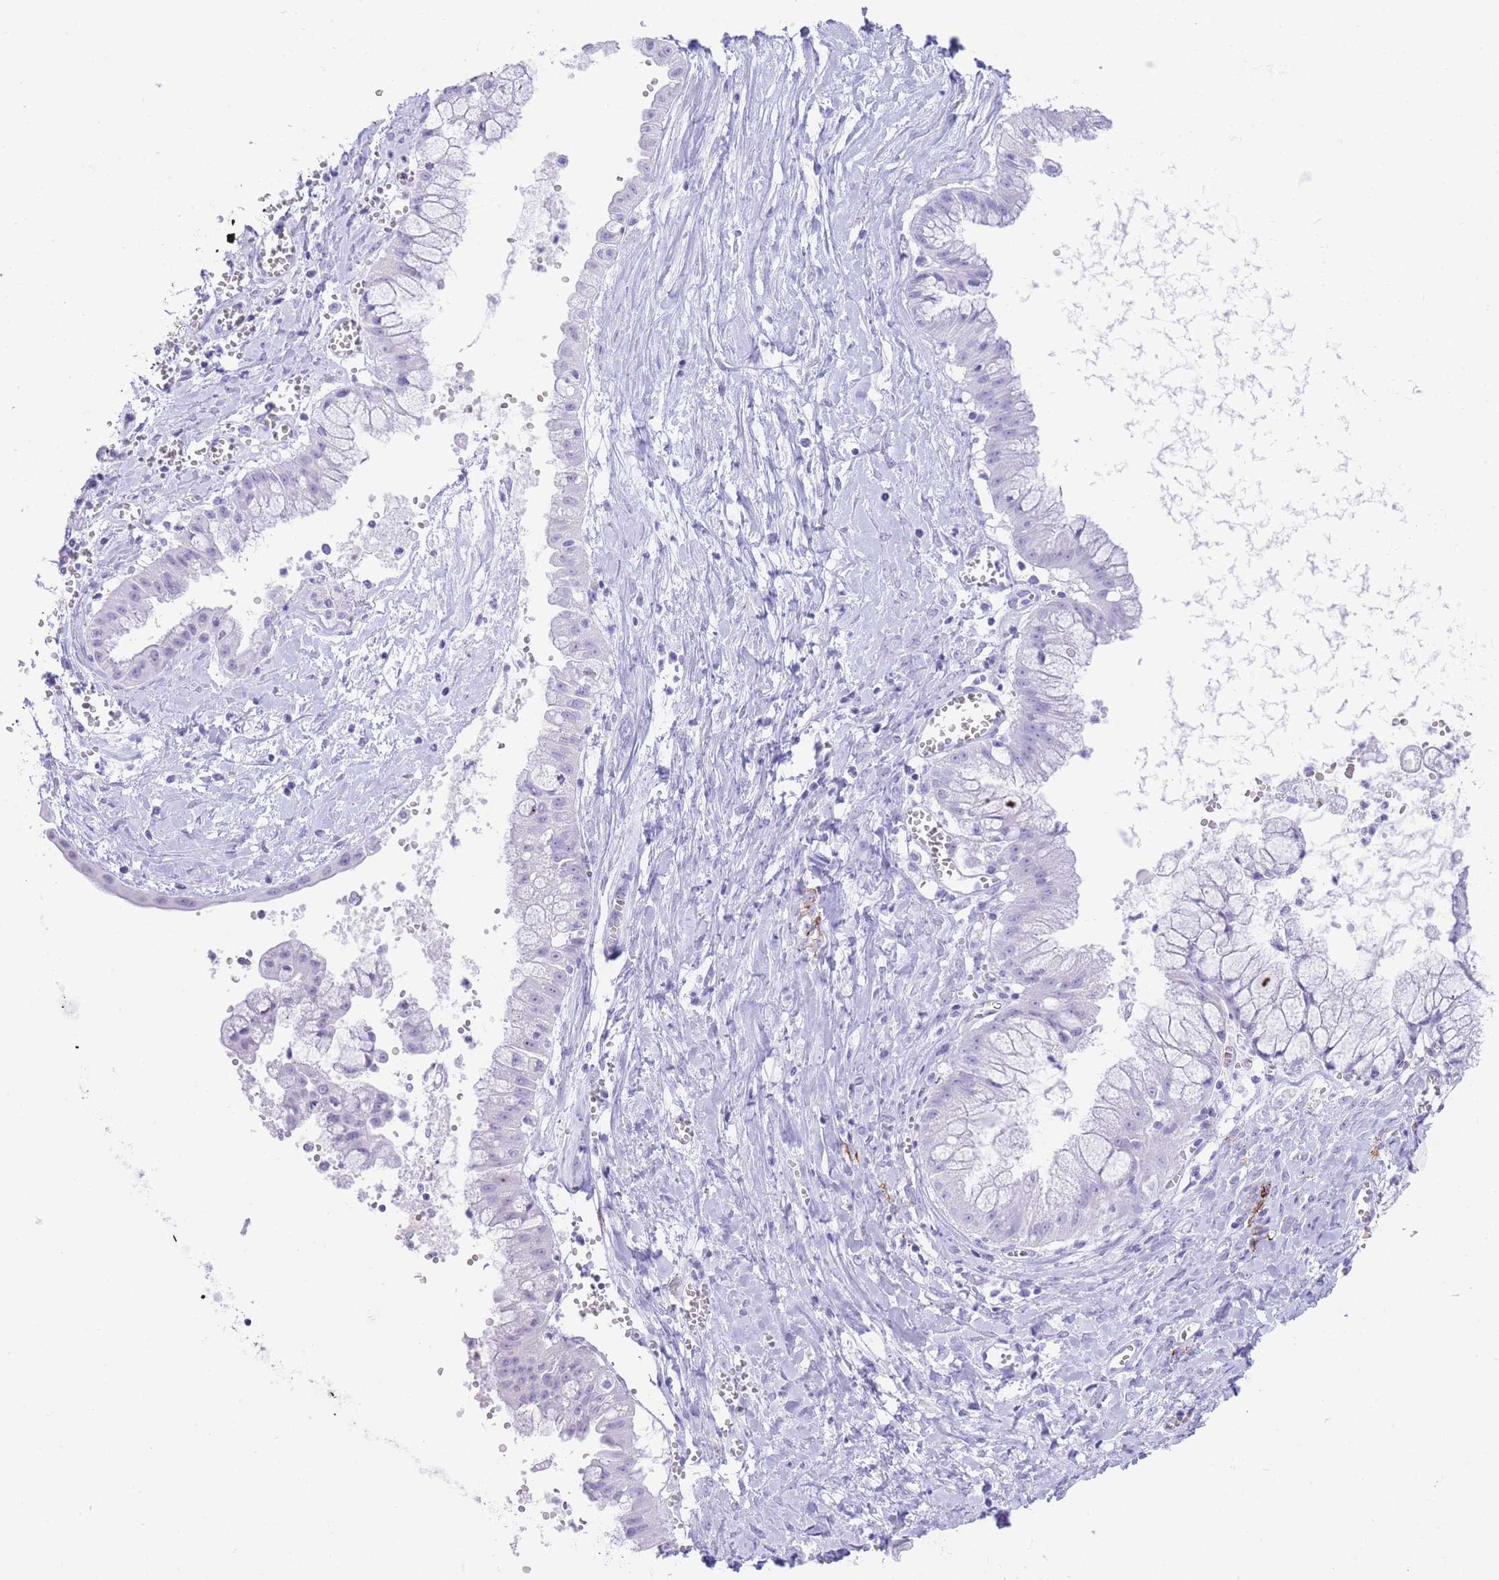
{"staining": {"intensity": "negative", "quantity": "none", "location": "none"}, "tissue": "ovarian cancer", "cell_type": "Tumor cells", "image_type": "cancer", "snomed": [{"axis": "morphology", "description": "Cystadenocarcinoma, mucinous, NOS"}, {"axis": "topography", "description": "Ovary"}], "caption": "Photomicrograph shows no significant protein staining in tumor cells of mucinous cystadenocarcinoma (ovarian). Nuclei are stained in blue.", "gene": "ELOA2", "patient": {"sex": "female", "age": 70}}